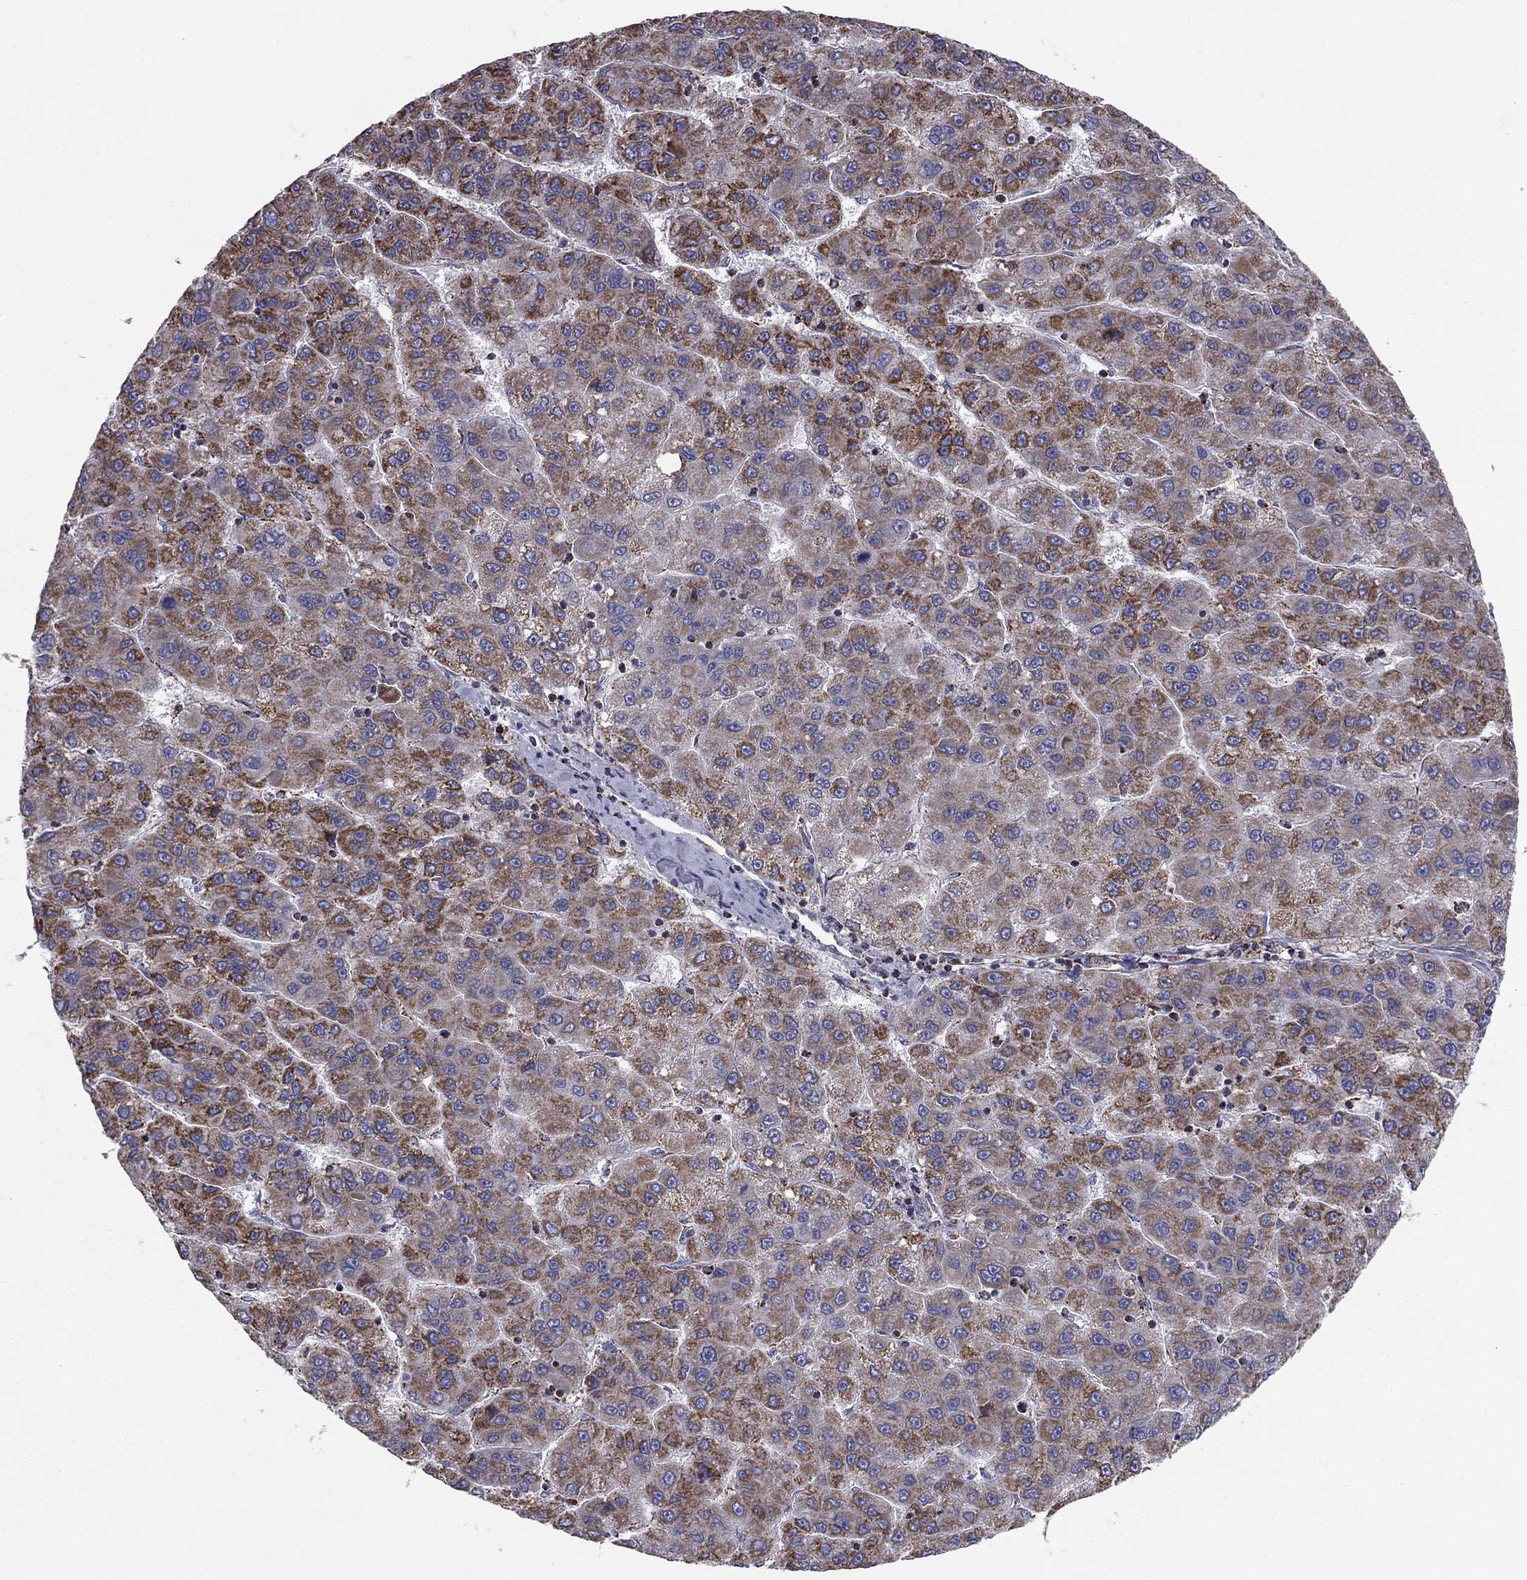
{"staining": {"intensity": "strong", "quantity": "25%-75%", "location": "cytoplasmic/membranous"}, "tissue": "liver cancer", "cell_type": "Tumor cells", "image_type": "cancer", "snomed": [{"axis": "morphology", "description": "Carcinoma, Hepatocellular, NOS"}, {"axis": "topography", "description": "Liver"}], "caption": "Liver cancer (hepatocellular carcinoma) stained with a protein marker demonstrates strong staining in tumor cells.", "gene": "NDUFV1", "patient": {"sex": "female", "age": 82}}